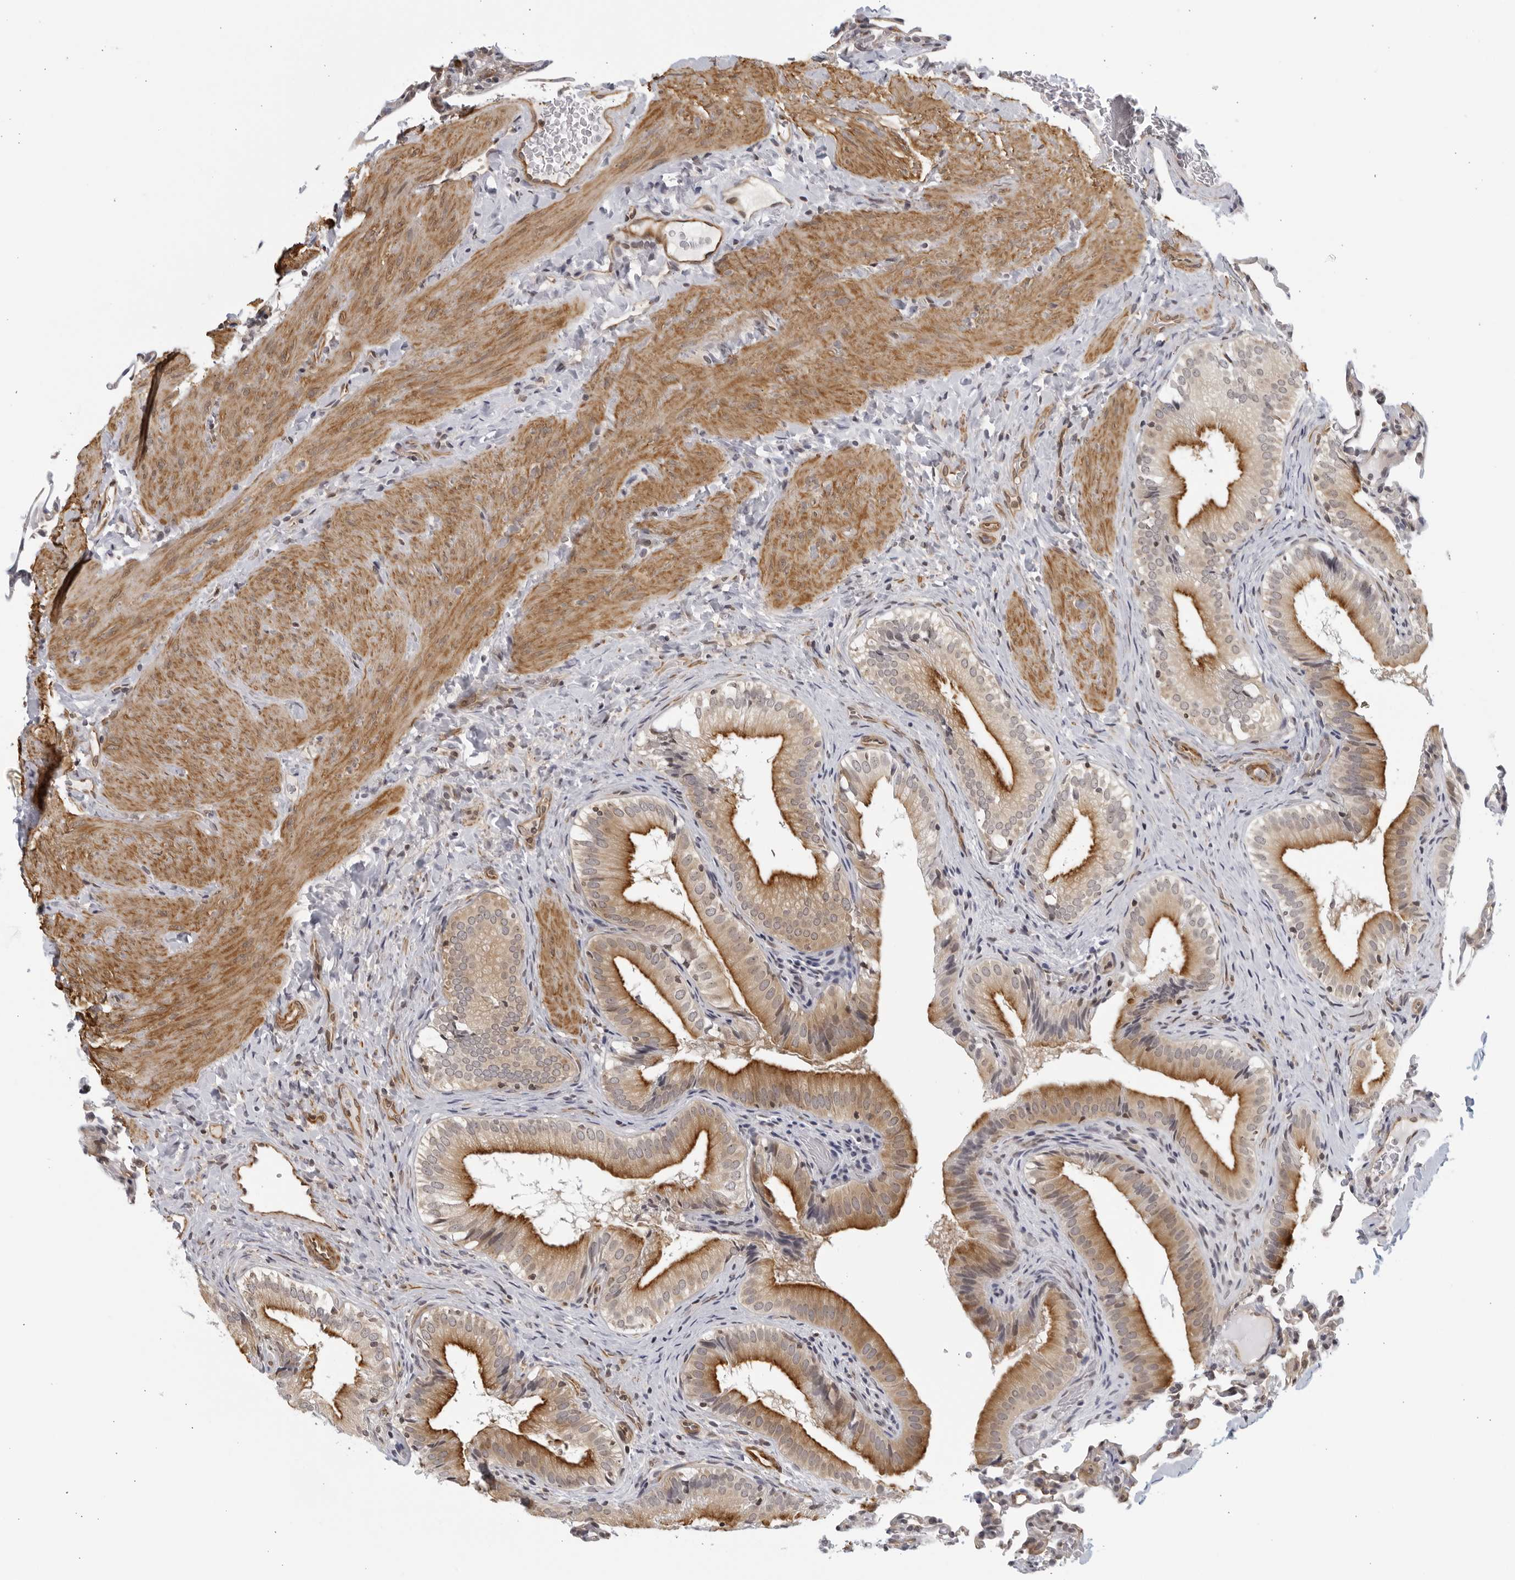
{"staining": {"intensity": "moderate", "quantity": ">75%", "location": "cytoplasmic/membranous"}, "tissue": "gallbladder", "cell_type": "Glandular cells", "image_type": "normal", "snomed": [{"axis": "morphology", "description": "Normal tissue, NOS"}, {"axis": "topography", "description": "Gallbladder"}], "caption": "IHC micrograph of benign gallbladder: gallbladder stained using immunohistochemistry shows medium levels of moderate protein expression localized specifically in the cytoplasmic/membranous of glandular cells, appearing as a cytoplasmic/membranous brown color.", "gene": "SERTAD4", "patient": {"sex": "female", "age": 30}}